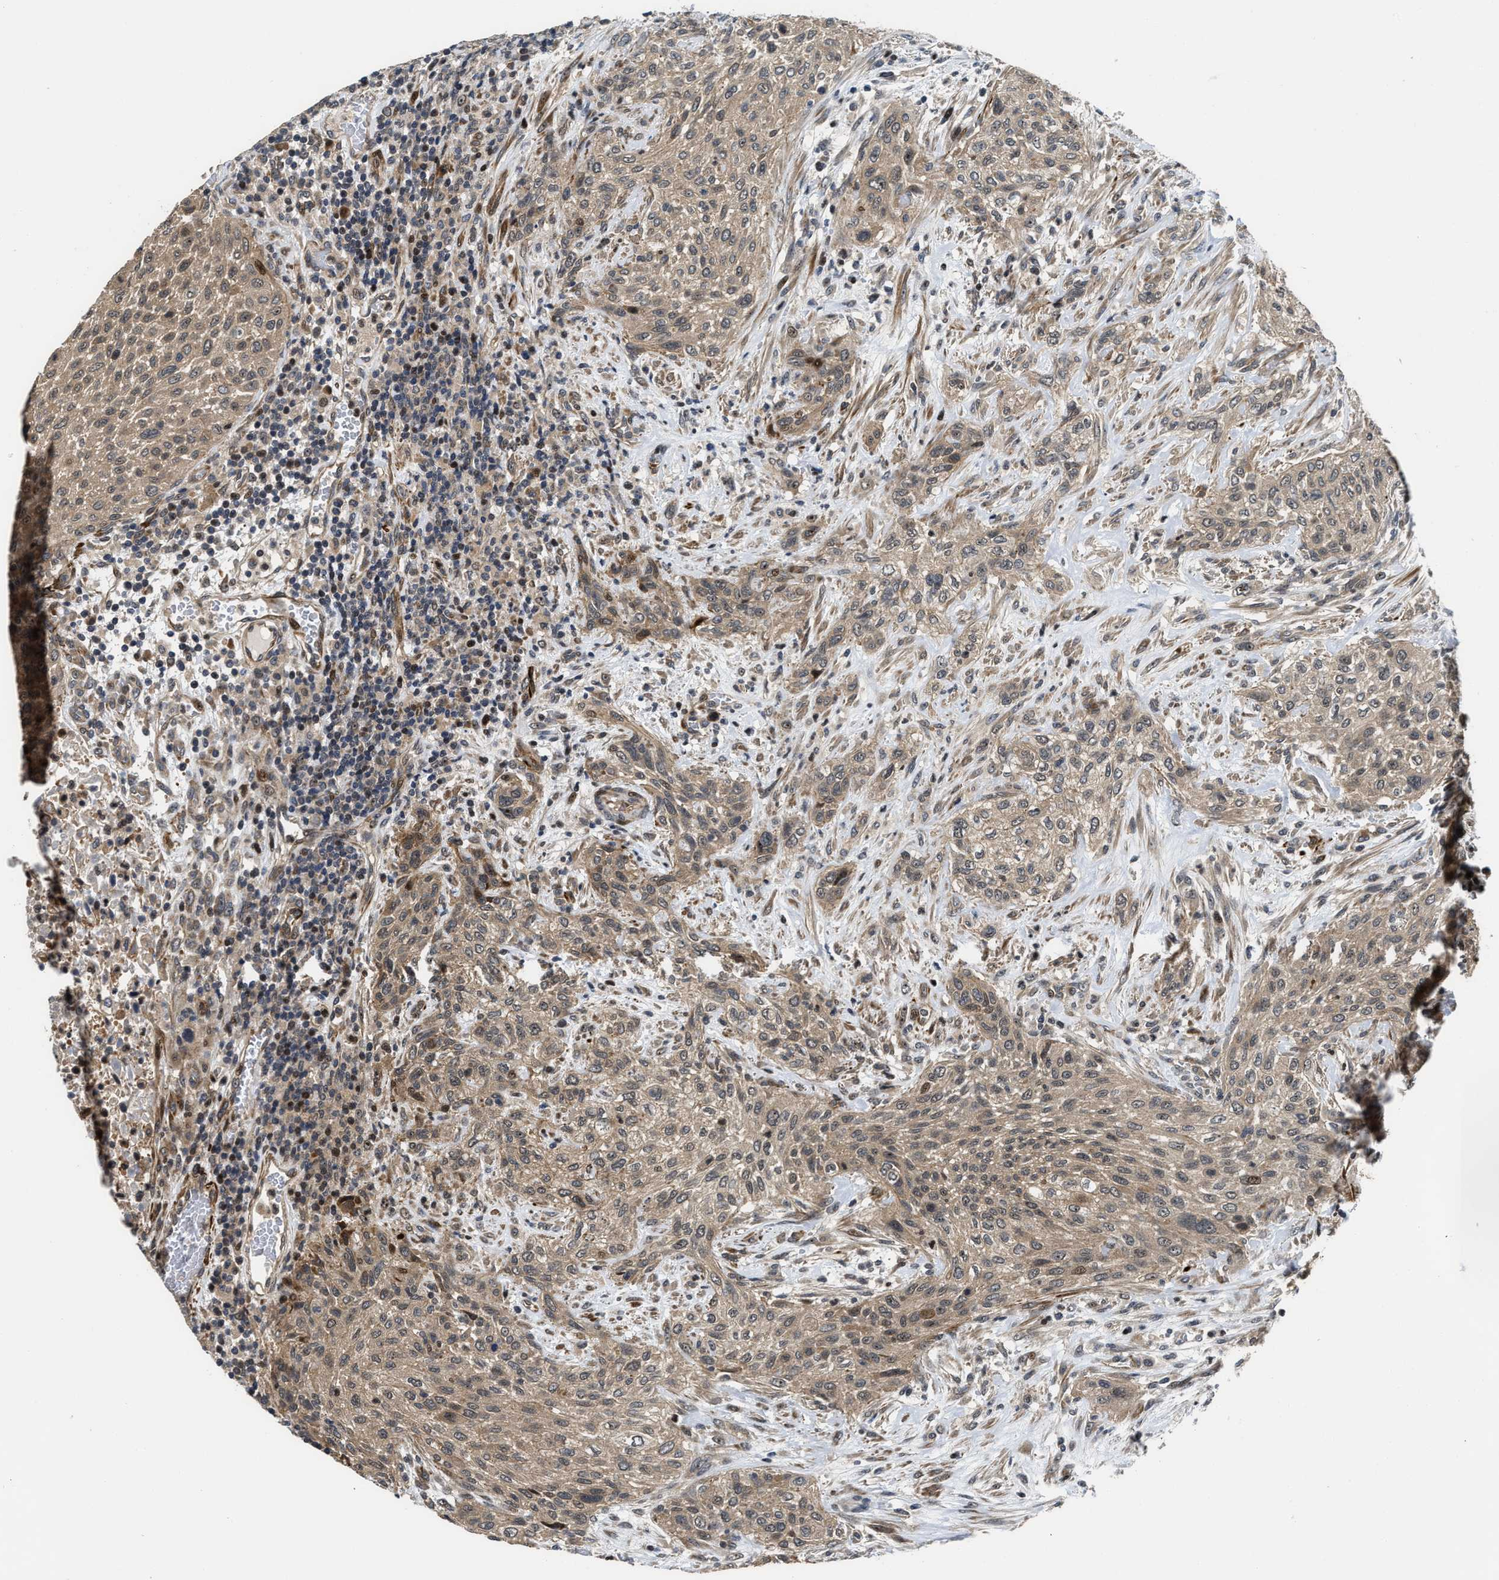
{"staining": {"intensity": "moderate", "quantity": ">75%", "location": "cytoplasmic/membranous,nuclear"}, "tissue": "urothelial cancer", "cell_type": "Tumor cells", "image_type": "cancer", "snomed": [{"axis": "morphology", "description": "Urothelial carcinoma, Low grade"}, {"axis": "morphology", "description": "Urothelial carcinoma, High grade"}, {"axis": "topography", "description": "Urinary bladder"}], "caption": "Urothelial cancer stained with a brown dye shows moderate cytoplasmic/membranous and nuclear positive expression in about >75% of tumor cells.", "gene": "ALDH3A2", "patient": {"sex": "male", "age": 35}}